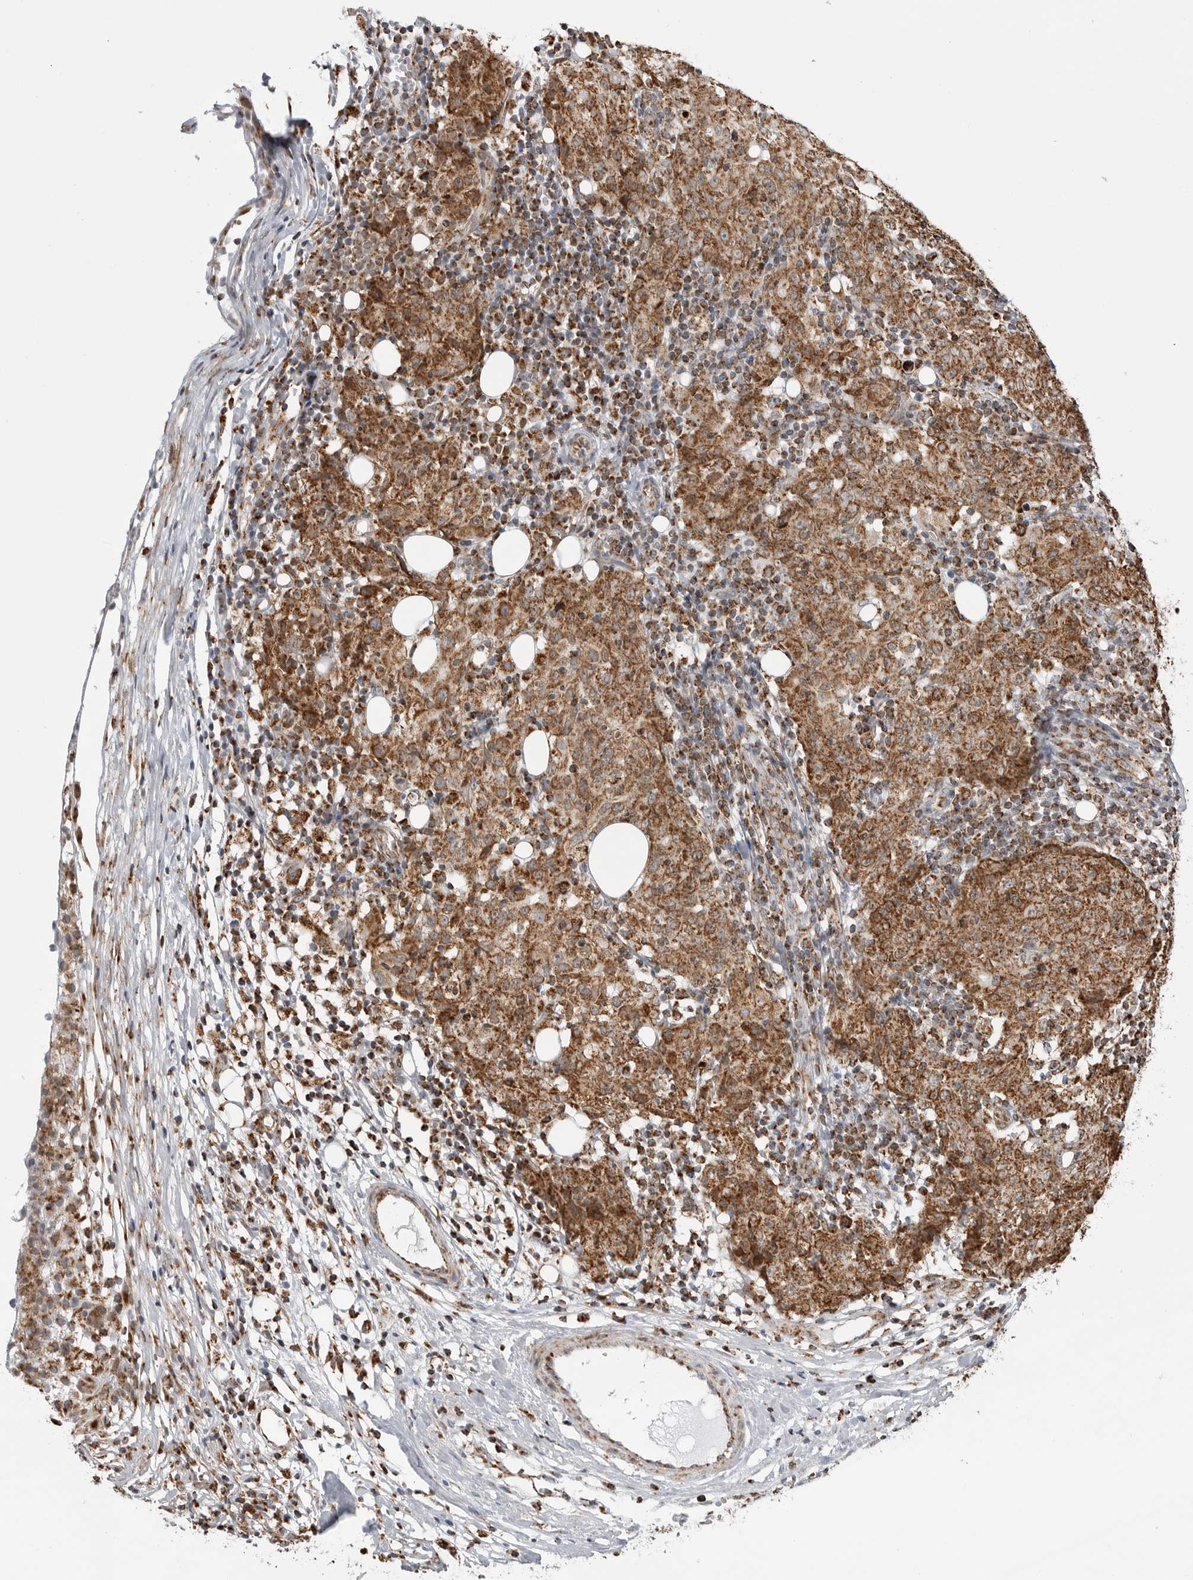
{"staining": {"intensity": "strong", "quantity": ">75%", "location": "cytoplasmic/membranous"}, "tissue": "ovarian cancer", "cell_type": "Tumor cells", "image_type": "cancer", "snomed": [{"axis": "morphology", "description": "Carcinoma, endometroid"}, {"axis": "topography", "description": "Ovary"}], "caption": "A high amount of strong cytoplasmic/membranous positivity is identified in approximately >75% of tumor cells in ovarian endometroid carcinoma tissue.", "gene": "COX5A", "patient": {"sex": "female", "age": 42}}